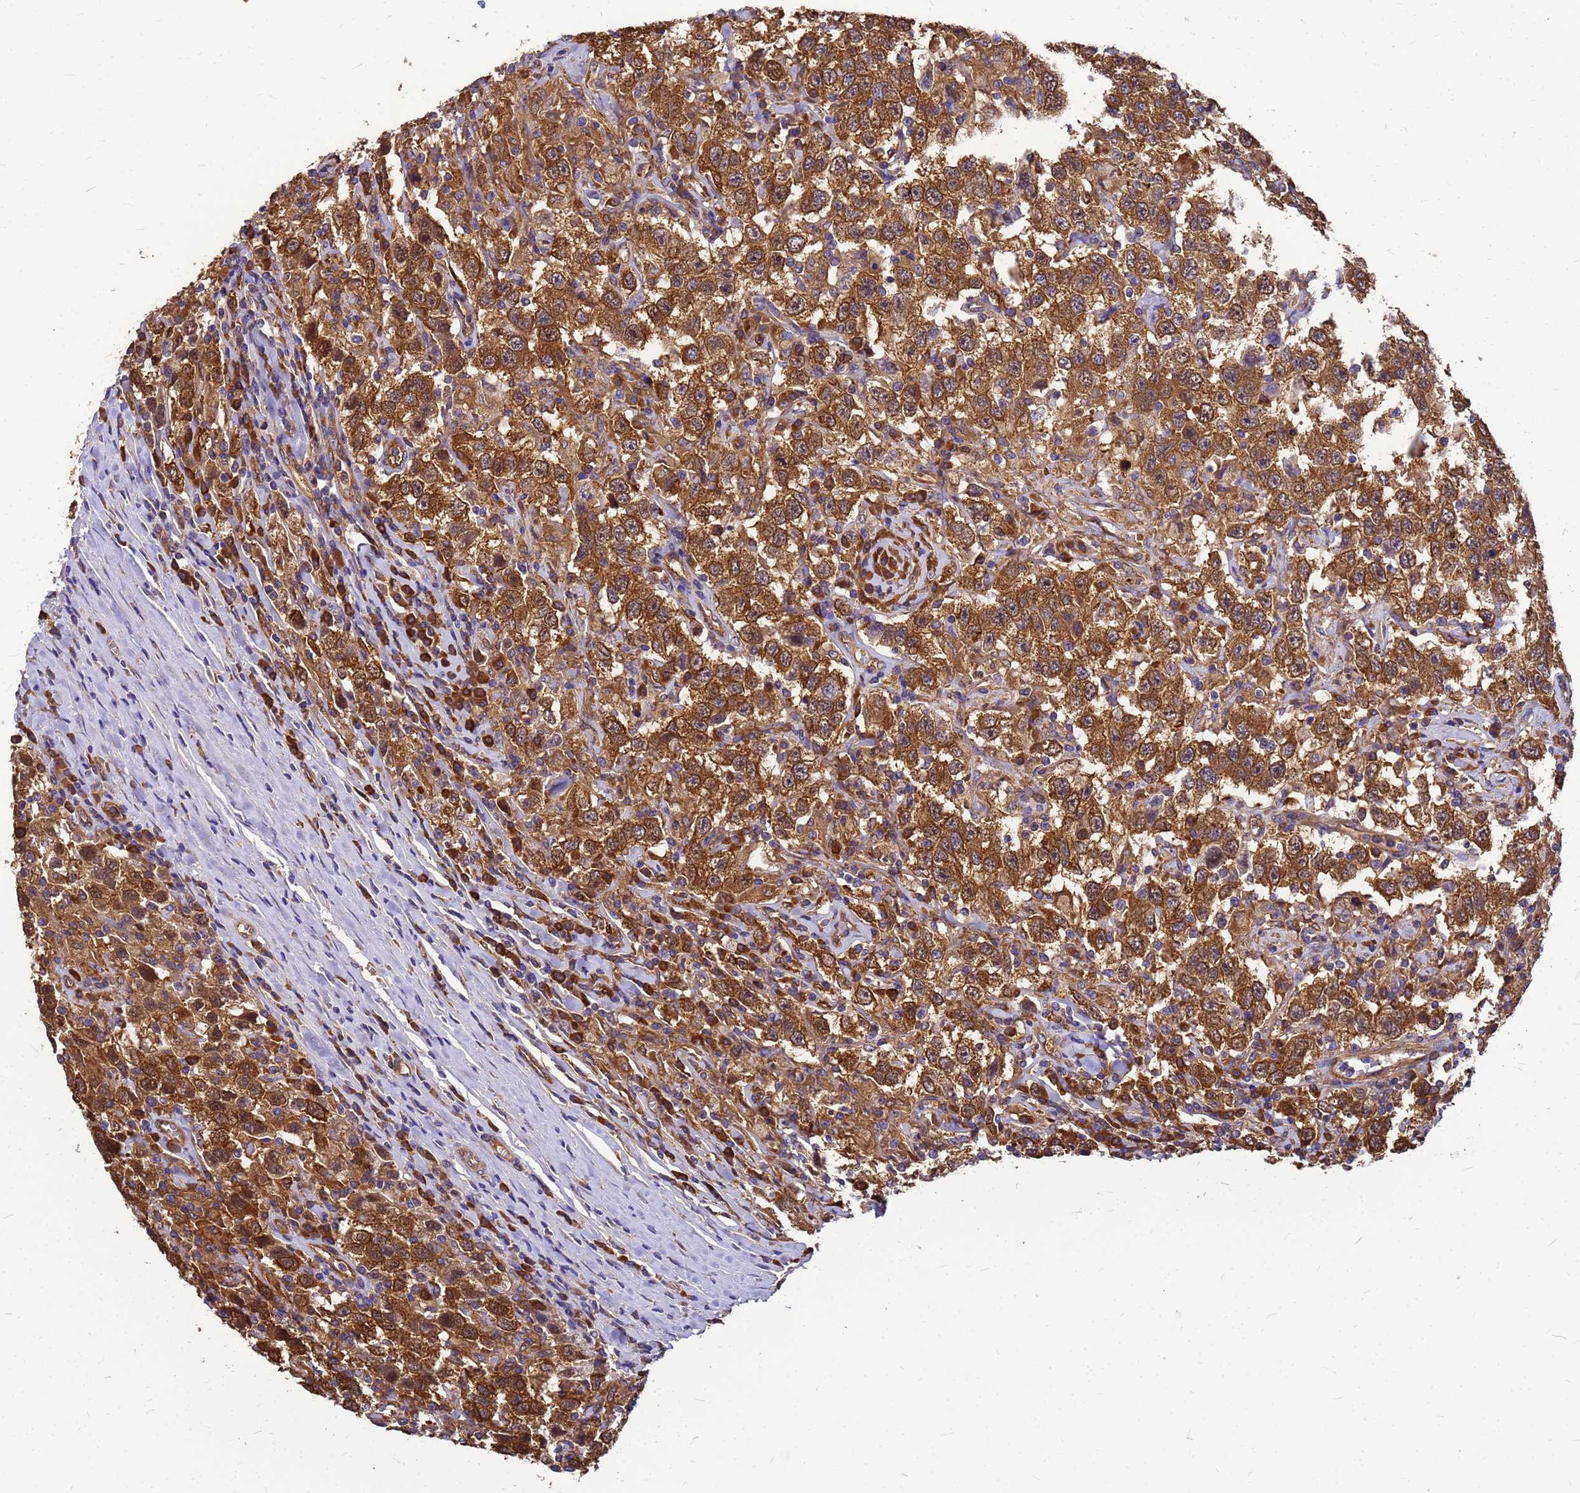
{"staining": {"intensity": "strong", "quantity": ">75%", "location": "cytoplasmic/membranous"}, "tissue": "testis cancer", "cell_type": "Tumor cells", "image_type": "cancer", "snomed": [{"axis": "morphology", "description": "Seminoma, NOS"}, {"axis": "topography", "description": "Testis"}], "caption": "This histopathology image demonstrates immunohistochemistry staining of human testis cancer (seminoma), with high strong cytoplasmic/membranous staining in approximately >75% of tumor cells.", "gene": "GID4", "patient": {"sex": "male", "age": 41}}